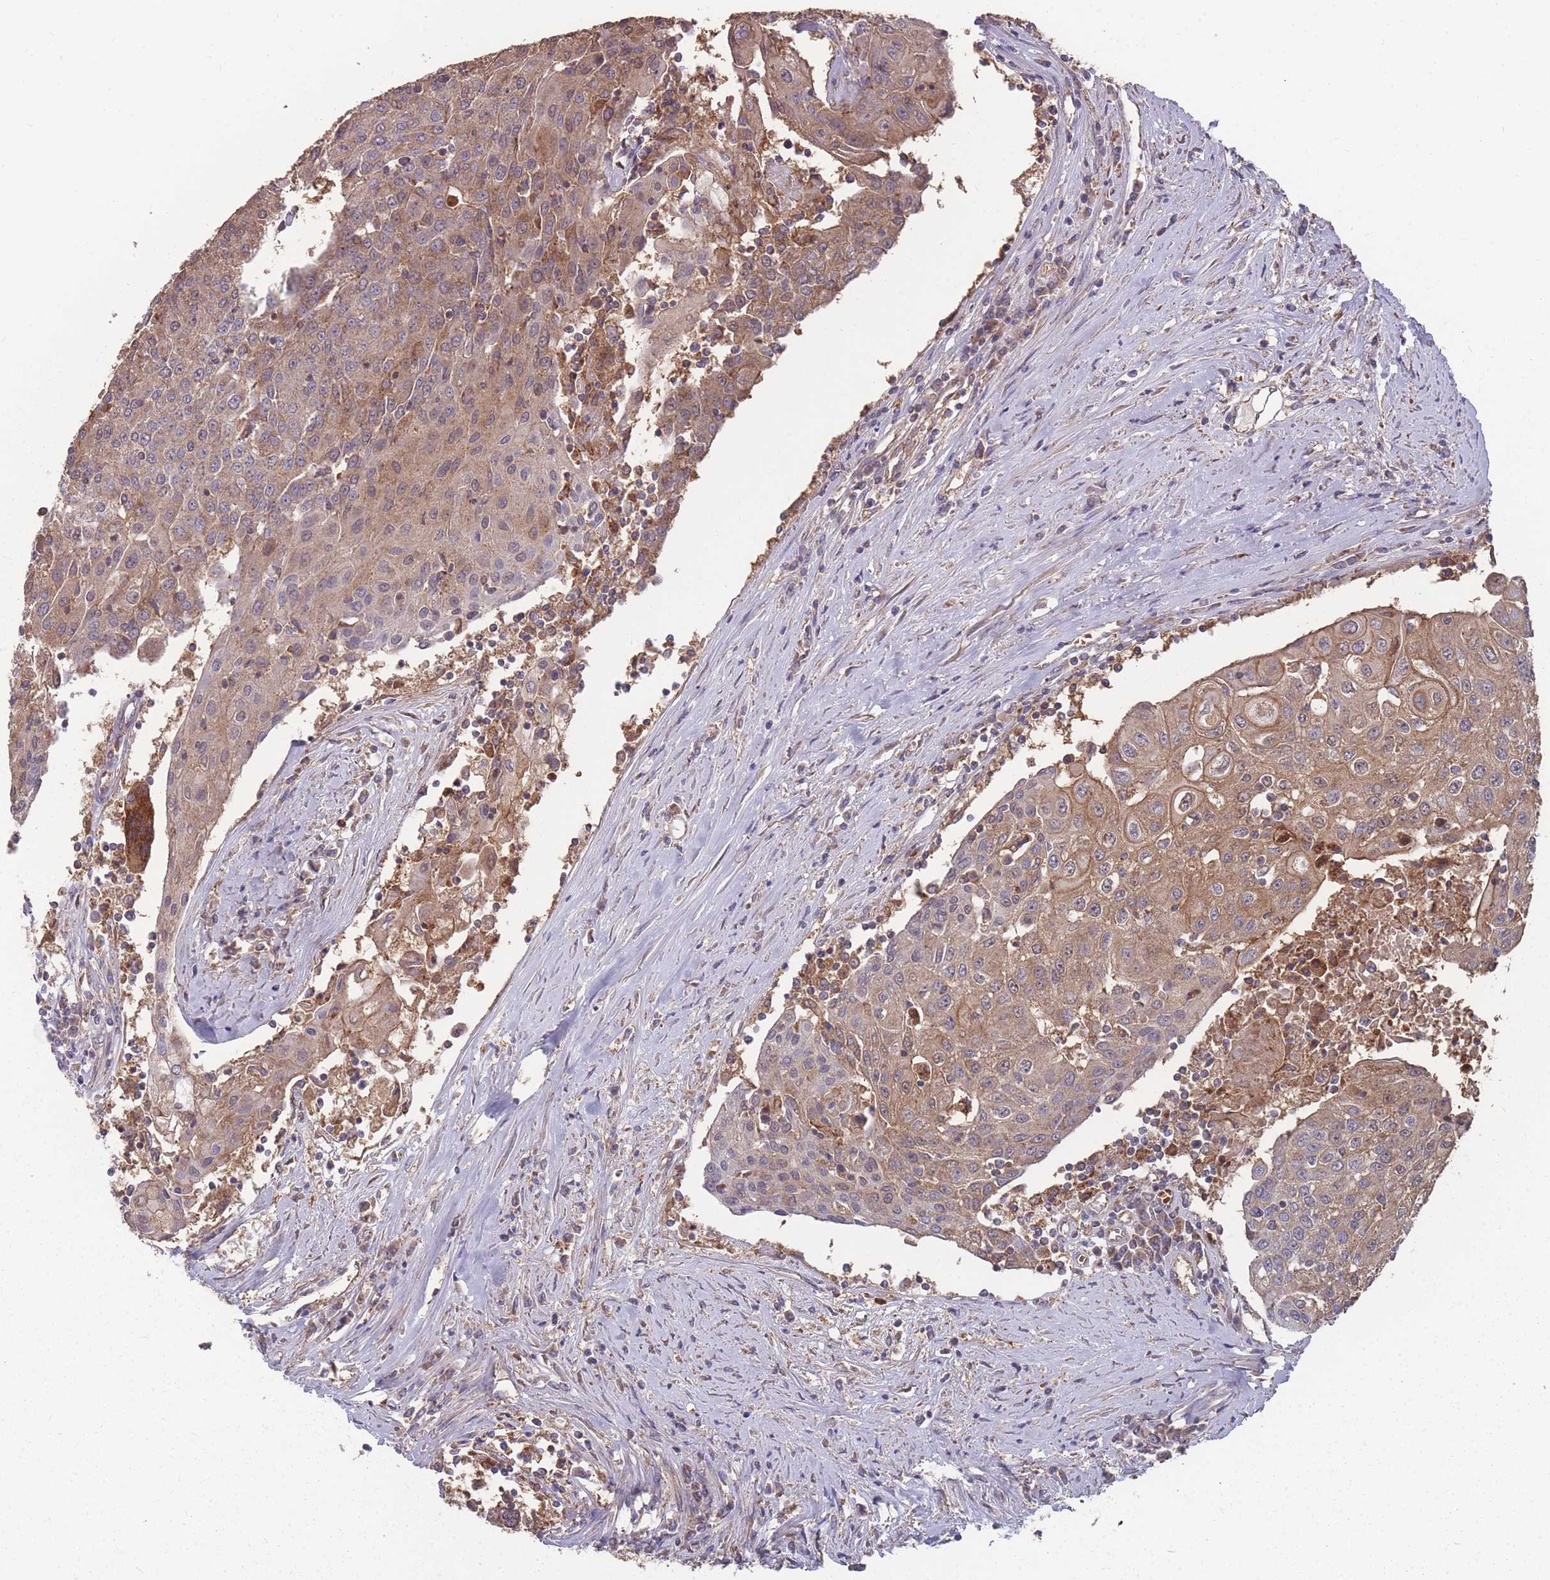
{"staining": {"intensity": "moderate", "quantity": ">75%", "location": "cytoplasmic/membranous"}, "tissue": "urothelial cancer", "cell_type": "Tumor cells", "image_type": "cancer", "snomed": [{"axis": "morphology", "description": "Urothelial carcinoma, High grade"}, {"axis": "topography", "description": "Urinary bladder"}], "caption": "Human high-grade urothelial carcinoma stained for a protein (brown) exhibits moderate cytoplasmic/membranous positive expression in approximately >75% of tumor cells.", "gene": "SLC35B4", "patient": {"sex": "female", "age": 85}}